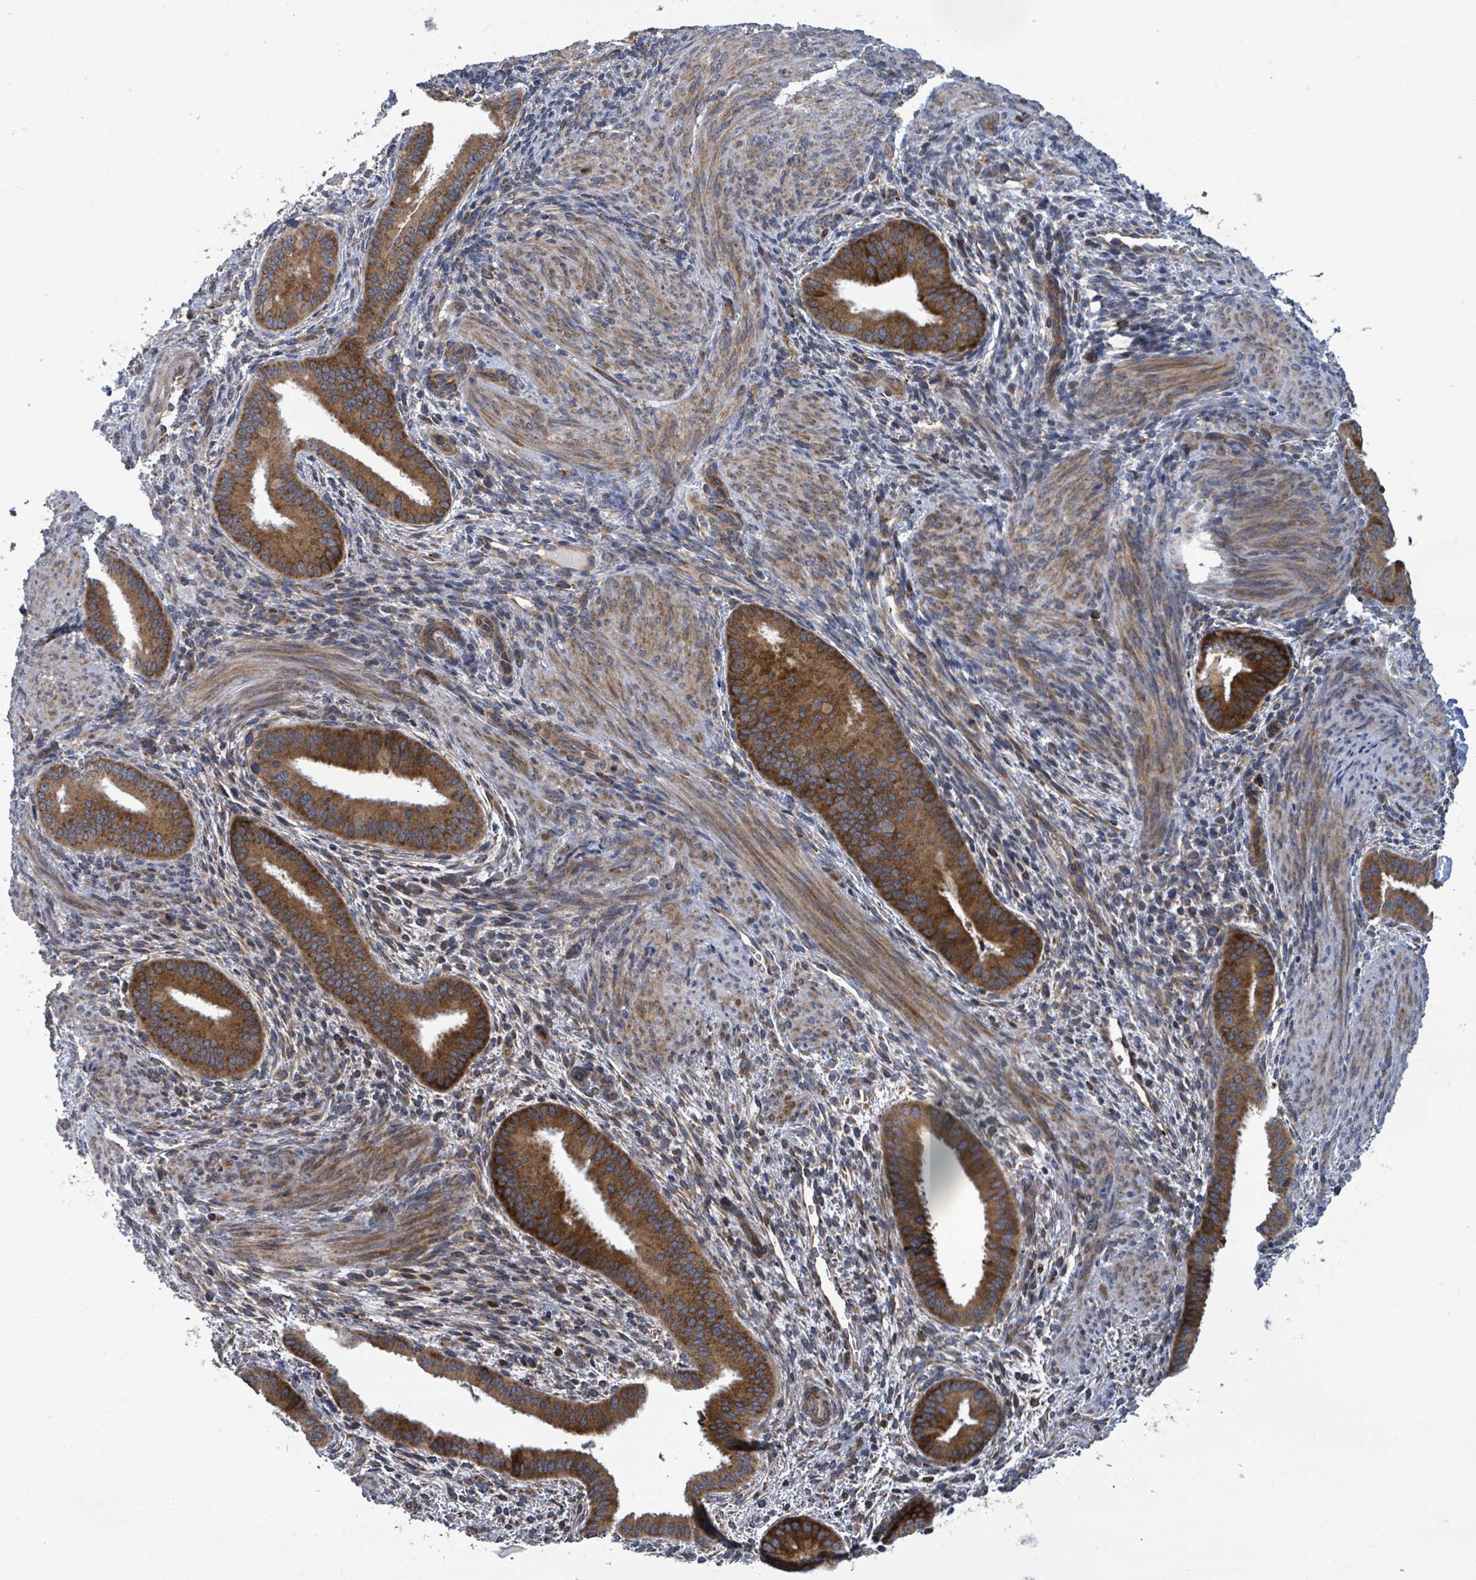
{"staining": {"intensity": "weak", "quantity": "<25%", "location": "cytoplasmic/membranous"}, "tissue": "endometrium", "cell_type": "Cells in endometrial stroma", "image_type": "normal", "snomed": [{"axis": "morphology", "description": "Normal tissue, NOS"}, {"axis": "topography", "description": "Endometrium"}], "caption": "The image exhibits no significant expression in cells in endometrial stroma of endometrium.", "gene": "NOMO1", "patient": {"sex": "female", "age": 36}}